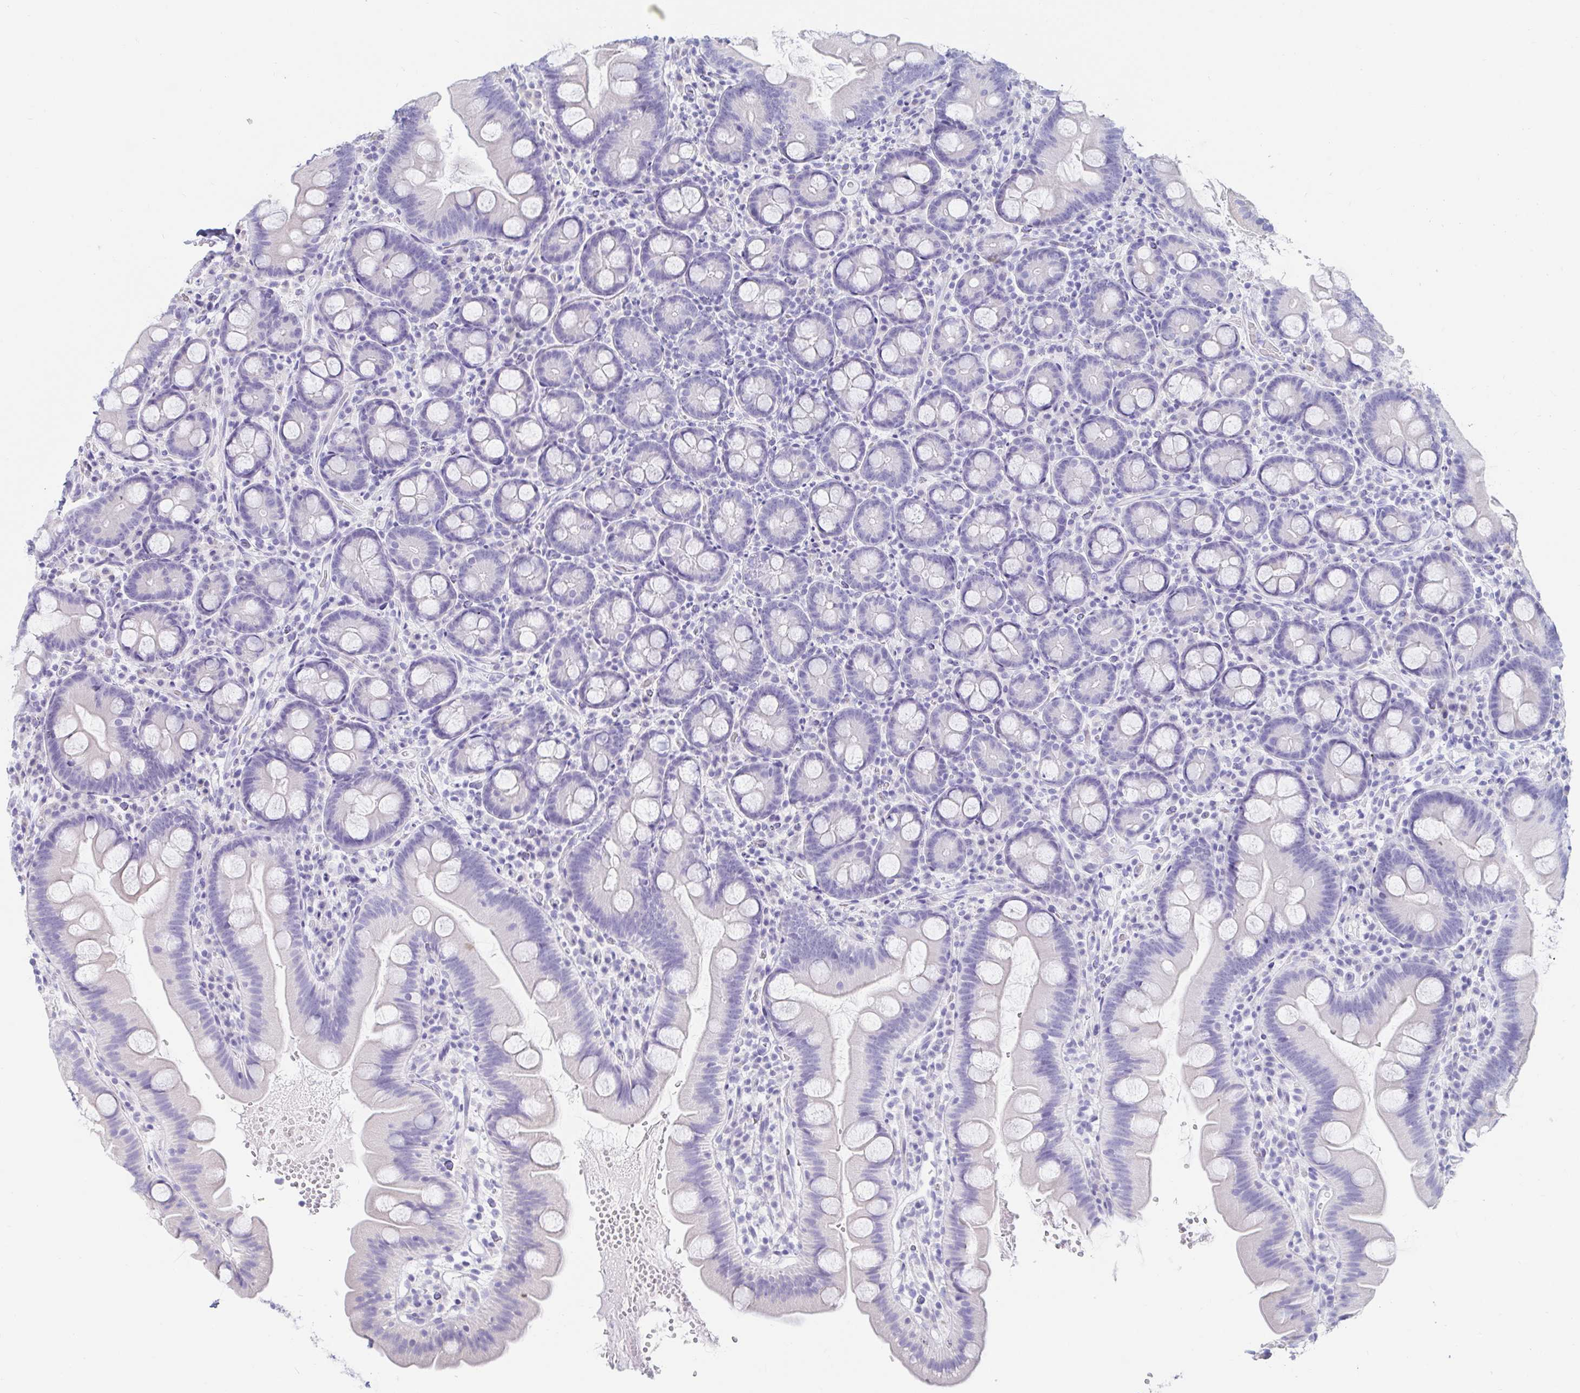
{"staining": {"intensity": "negative", "quantity": "none", "location": "none"}, "tissue": "small intestine", "cell_type": "Glandular cells", "image_type": "normal", "snomed": [{"axis": "morphology", "description": "Normal tissue, NOS"}, {"axis": "topography", "description": "Small intestine"}], "caption": "Histopathology image shows no significant protein staining in glandular cells of normal small intestine.", "gene": "C4orf17", "patient": {"sex": "female", "age": 68}}